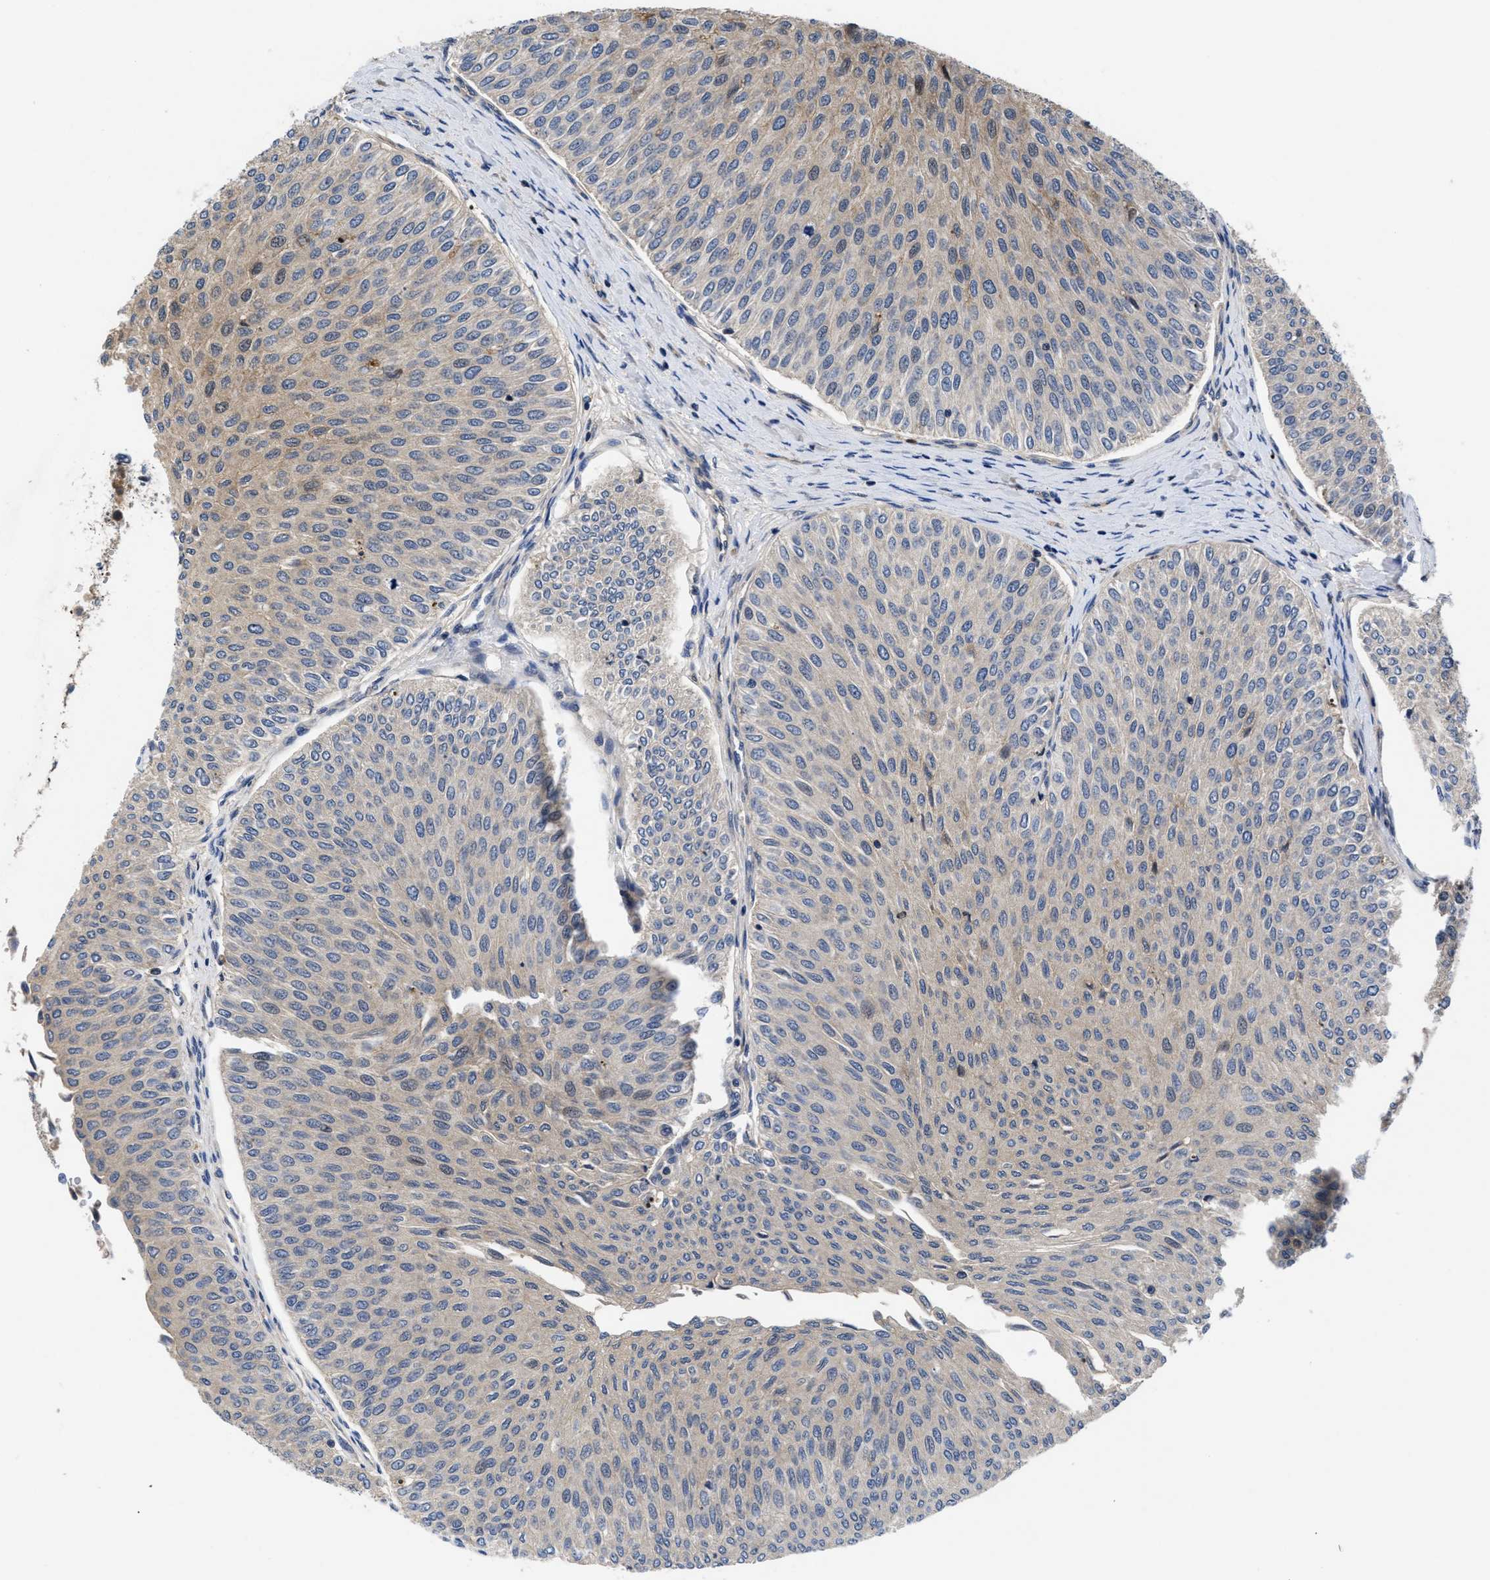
{"staining": {"intensity": "weak", "quantity": "<25%", "location": "cytoplasmic/membranous"}, "tissue": "urothelial cancer", "cell_type": "Tumor cells", "image_type": "cancer", "snomed": [{"axis": "morphology", "description": "Urothelial carcinoma, Low grade"}, {"axis": "topography", "description": "Urinary bladder"}], "caption": "IHC of low-grade urothelial carcinoma displays no expression in tumor cells.", "gene": "FAM200A", "patient": {"sex": "male", "age": 78}}